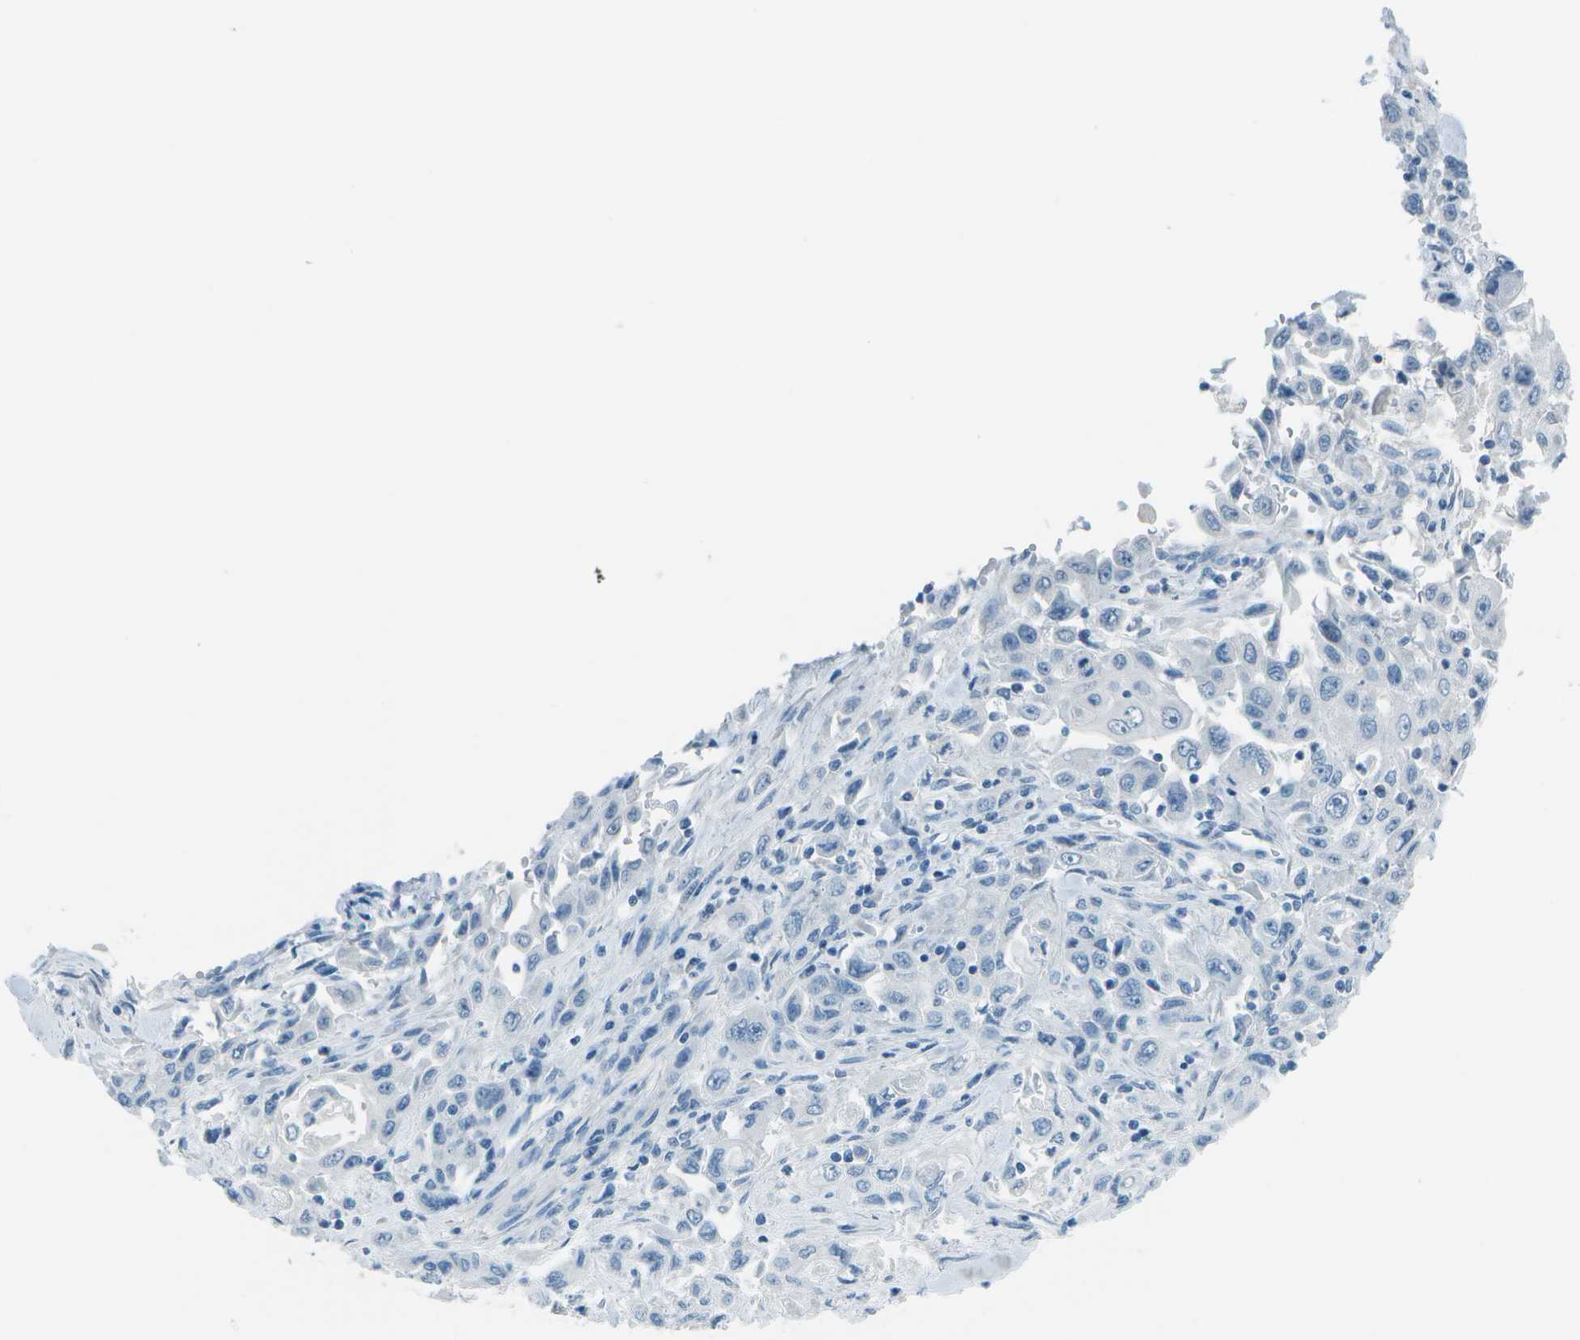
{"staining": {"intensity": "negative", "quantity": "none", "location": "none"}, "tissue": "pancreatic cancer", "cell_type": "Tumor cells", "image_type": "cancer", "snomed": [{"axis": "morphology", "description": "Adenocarcinoma, NOS"}, {"axis": "topography", "description": "Pancreas"}], "caption": "Protein analysis of pancreatic adenocarcinoma shows no significant staining in tumor cells.", "gene": "FGF1", "patient": {"sex": "male", "age": 70}}